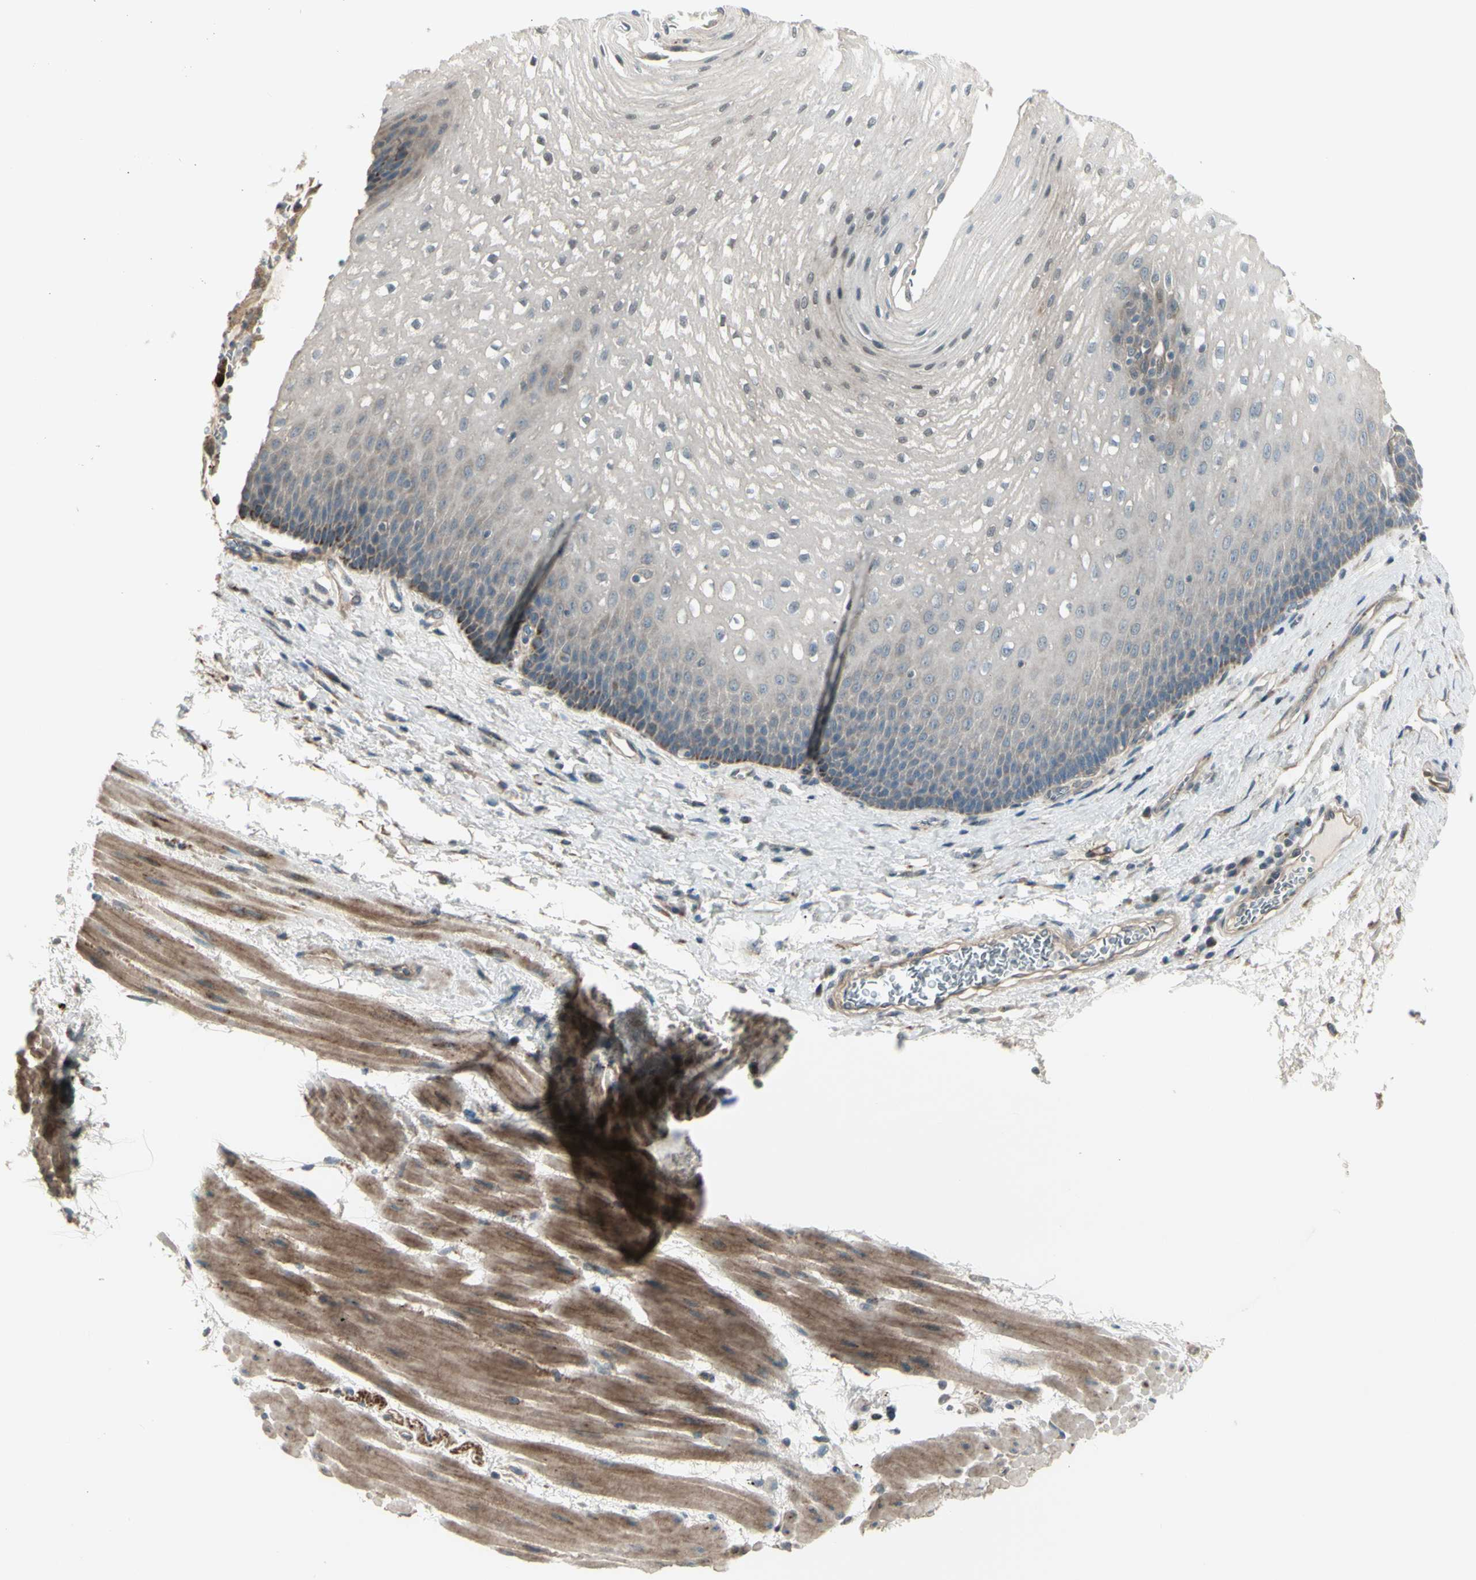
{"staining": {"intensity": "weak", "quantity": "25%-75%", "location": "cytoplasmic/membranous"}, "tissue": "esophagus", "cell_type": "Squamous epithelial cells", "image_type": "normal", "snomed": [{"axis": "morphology", "description": "Normal tissue, NOS"}, {"axis": "topography", "description": "Esophagus"}], "caption": "High-magnification brightfield microscopy of unremarkable esophagus stained with DAB (brown) and counterstained with hematoxylin (blue). squamous epithelial cells exhibit weak cytoplasmic/membranous staining is seen in about25%-75% of cells. The staining is performed using DAB brown chromogen to label protein expression. The nuclei are counter-stained blue using hematoxylin.", "gene": "OSTM1", "patient": {"sex": "male", "age": 48}}